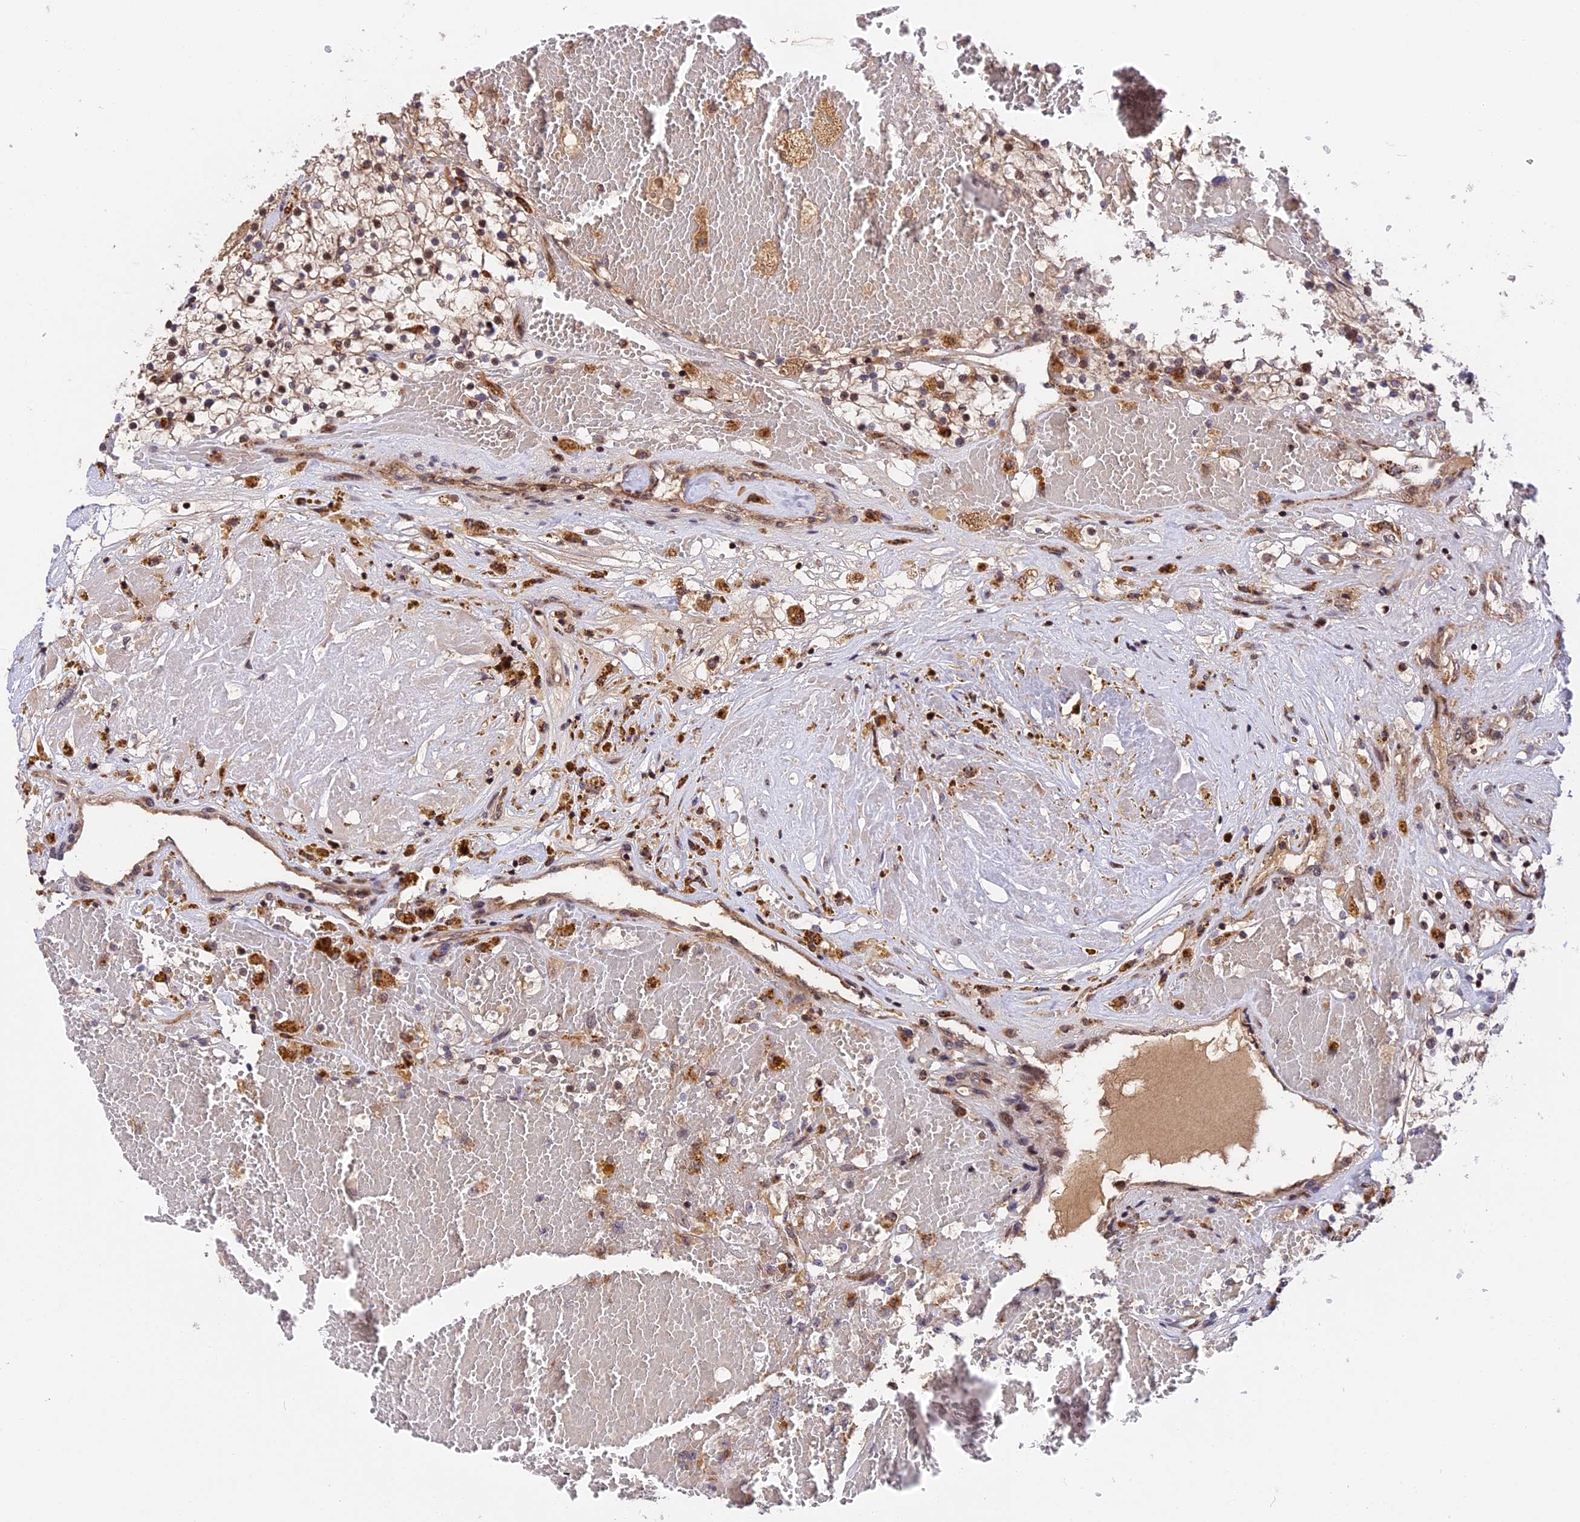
{"staining": {"intensity": "moderate", "quantity": "25%-75%", "location": "cytoplasmic/membranous,nuclear"}, "tissue": "renal cancer", "cell_type": "Tumor cells", "image_type": "cancer", "snomed": [{"axis": "morphology", "description": "Normal tissue, NOS"}, {"axis": "morphology", "description": "Adenocarcinoma, NOS"}, {"axis": "topography", "description": "Kidney"}], "caption": "Immunohistochemistry (IHC) photomicrograph of neoplastic tissue: renal cancer stained using IHC shows medium levels of moderate protein expression localized specifically in the cytoplasmic/membranous and nuclear of tumor cells, appearing as a cytoplasmic/membranous and nuclear brown color.", "gene": "RERGL", "patient": {"sex": "male", "age": 68}}